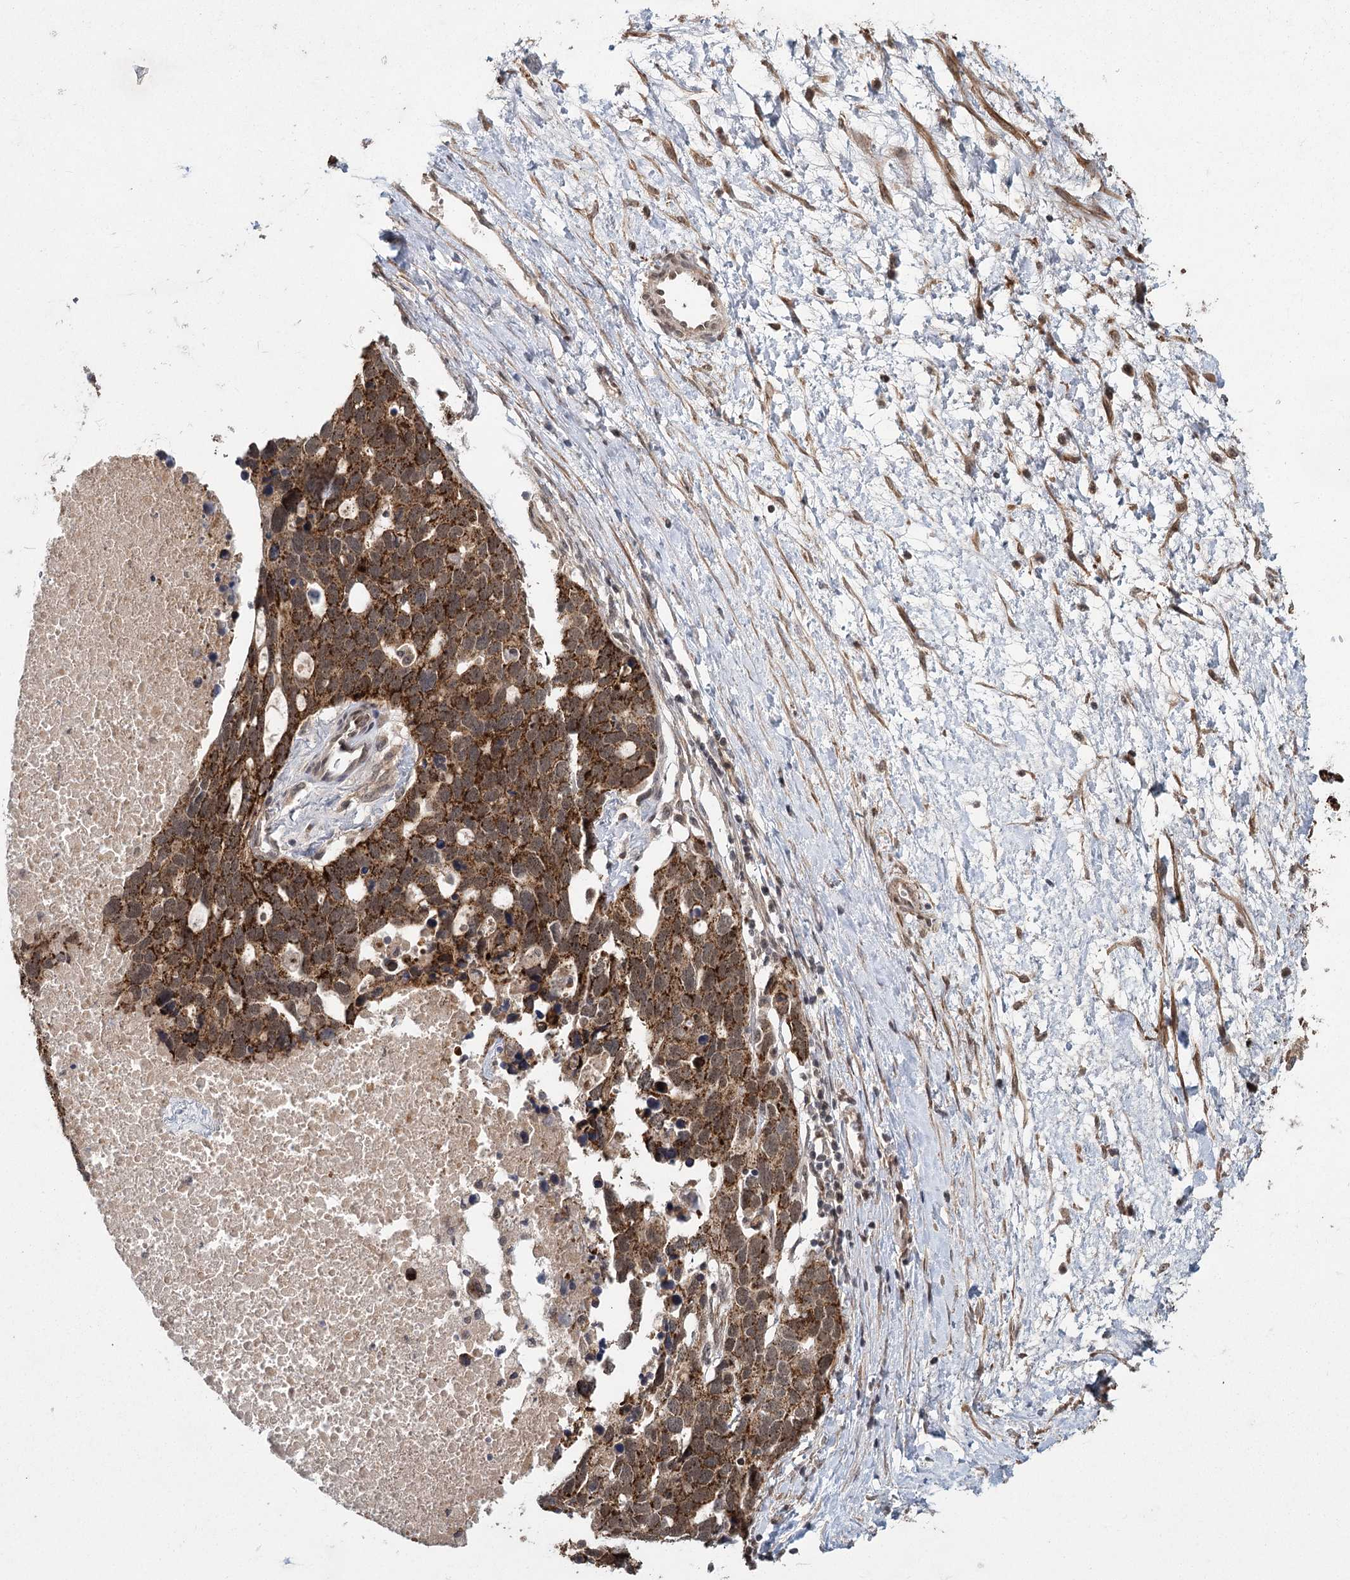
{"staining": {"intensity": "strong", "quantity": ">75%", "location": "cytoplasmic/membranous"}, "tissue": "ovarian cancer", "cell_type": "Tumor cells", "image_type": "cancer", "snomed": [{"axis": "morphology", "description": "Cystadenocarcinoma, serous, NOS"}, {"axis": "topography", "description": "Ovary"}], "caption": "Brown immunohistochemical staining in ovarian cancer displays strong cytoplasmic/membranous expression in about >75% of tumor cells.", "gene": "ZCCHC24", "patient": {"sex": "female", "age": 54}}